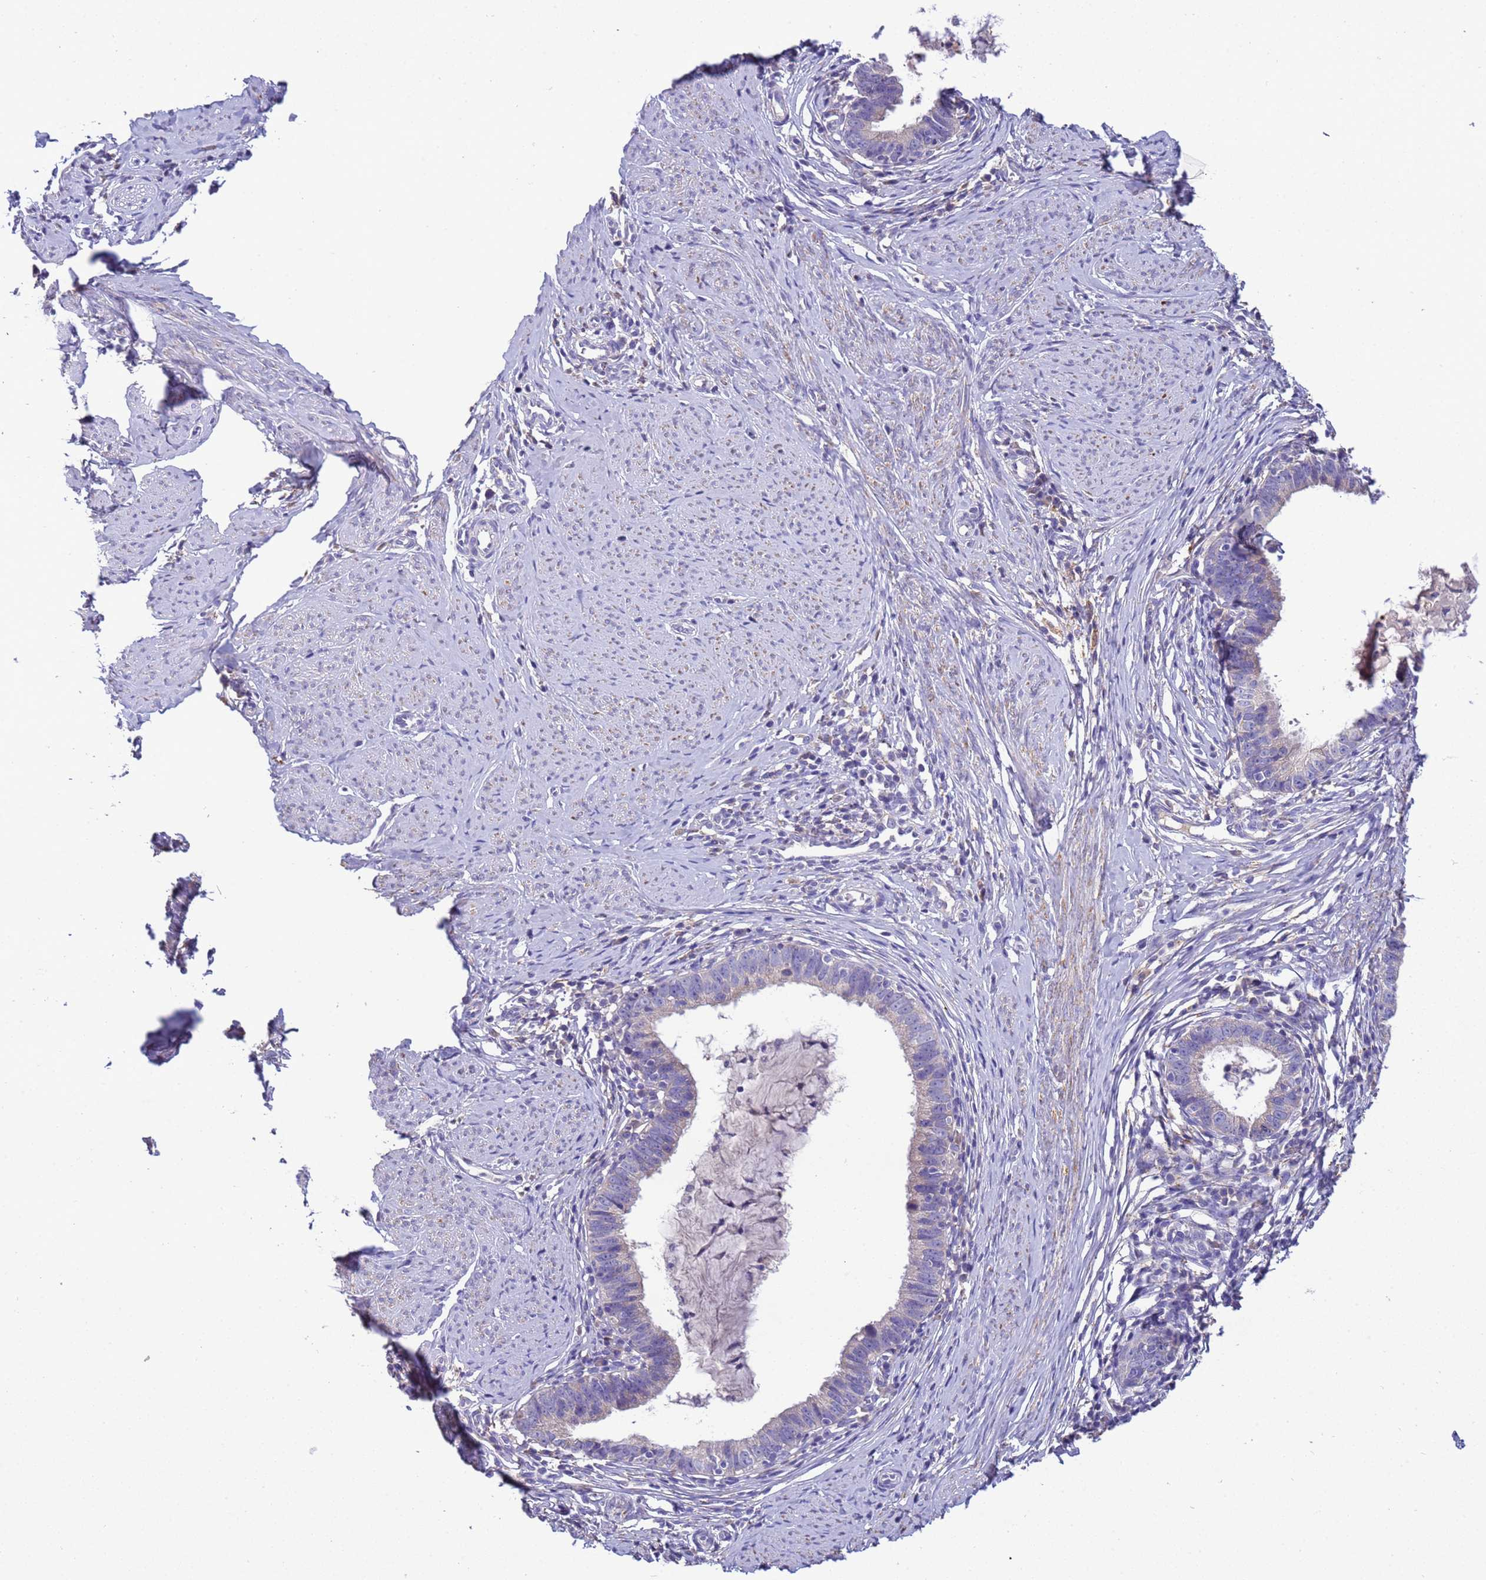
{"staining": {"intensity": "negative", "quantity": "none", "location": "none"}, "tissue": "cervical cancer", "cell_type": "Tumor cells", "image_type": "cancer", "snomed": [{"axis": "morphology", "description": "Adenocarcinoma, NOS"}, {"axis": "topography", "description": "Cervix"}], "caption": "Tumor cells show no significant protein staining in adenocarcinoma (cervical). (Brightfield microscopy of DAB (3,3'-diaminobenzidine) immunohistochemistry (IHC) at high magnification).", "gene": "SLC24A3", "patient": {"sex": "female", "age": 36}}